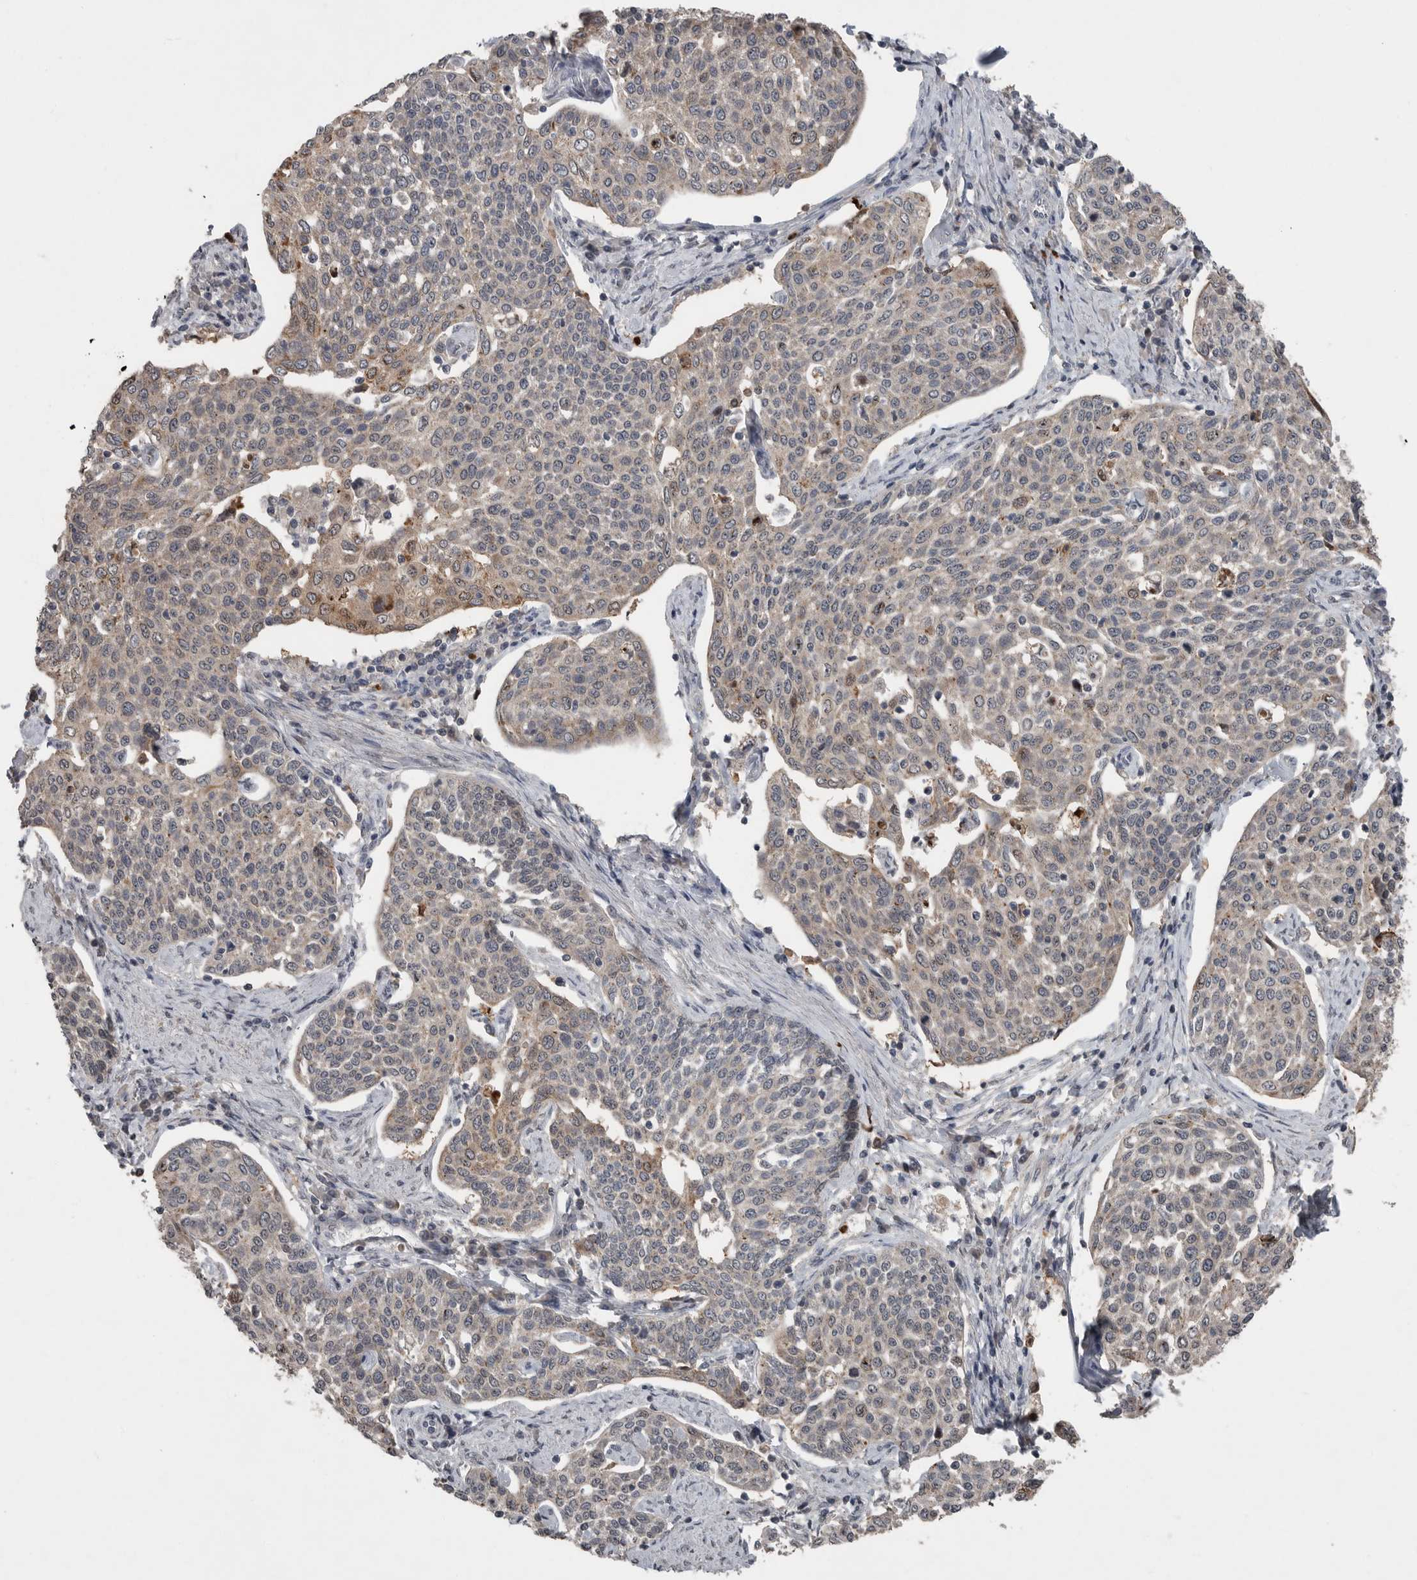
{"staining": {"intensity": "weak", "quantity": "25%-75%", "location": "cytoplasmic/membranous"}, "tissue": "cervical cancer", "cell_type": "Tumor cells", "image_type": "cancer", "snomed": [{"axis": "morphology", "description": "Squamous cell carcinoma, NOS"}, {"axis": "topography", "description": "Cervix"}], "caption": "Immunohistochemistry histopathology image of cervical squamous cell carcinoma stained for a protein (brown), which demonstrates low levels of weak cytoplasmic/membranous staining in approximately 25%-75% of tumor cells.", "gene": "SCP2", "patient": {"sex": "female", "age": 34}}